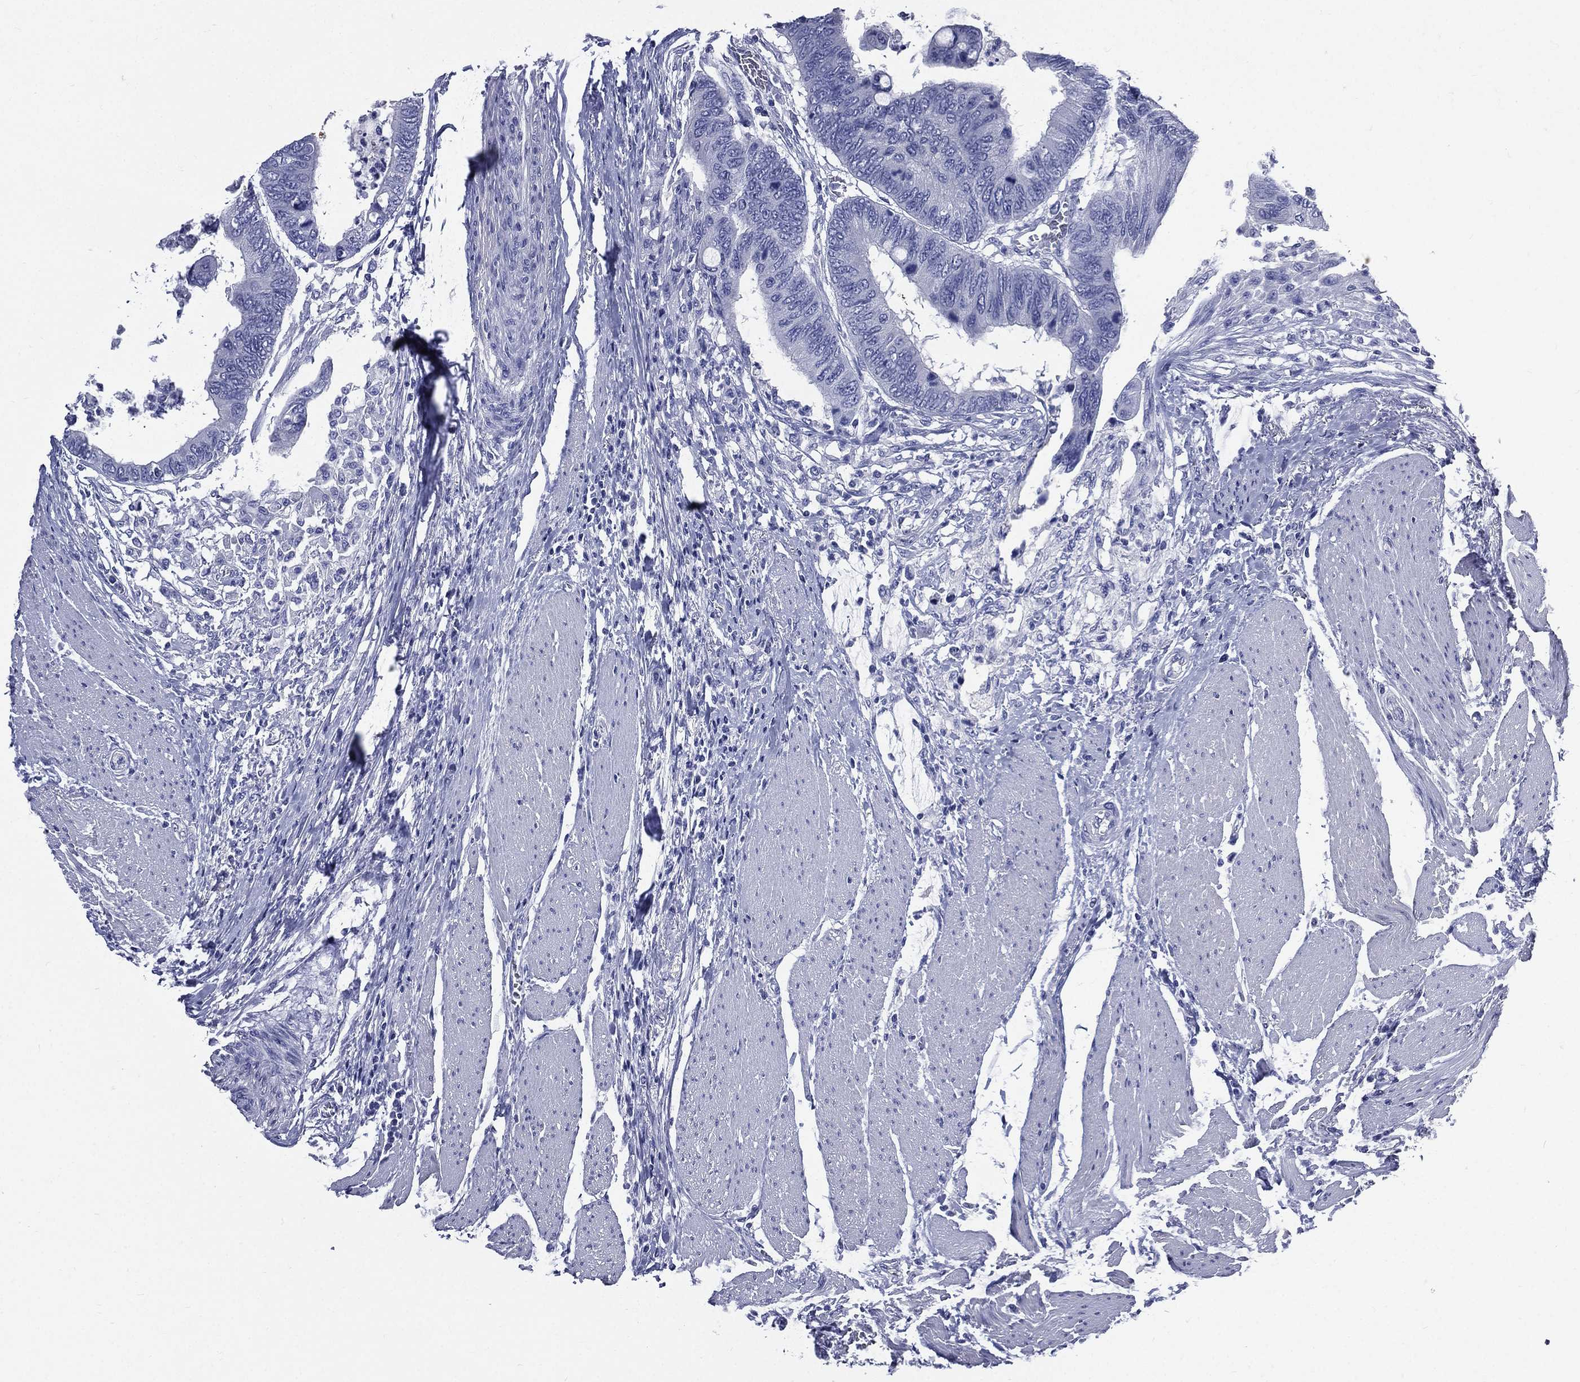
{"staining": {"intensity": "negative", "quantity": "none", "location": "none"}, "tissue": "colorectal cancer", "cell_type": "Tumor cells", "image_type": "cancer", "snomed": [{"axis": "morphology", "description": "Normal tissue, NOS"}, {"axis": "morphology", "description": "Adenocarcinoma, NOS"}, {"axis": "topography", "description": "Rectum"}, {"axis": "topography", "description": "Peripheral nerve tissue"}], "caption": "This is an immunohistochemistry (IHC) histopathology image of colorectal adenocarcinoma. There is no expression in tumor cells.", "gene": "DPYS", "patient": {"sex": "male", "age": 92}}